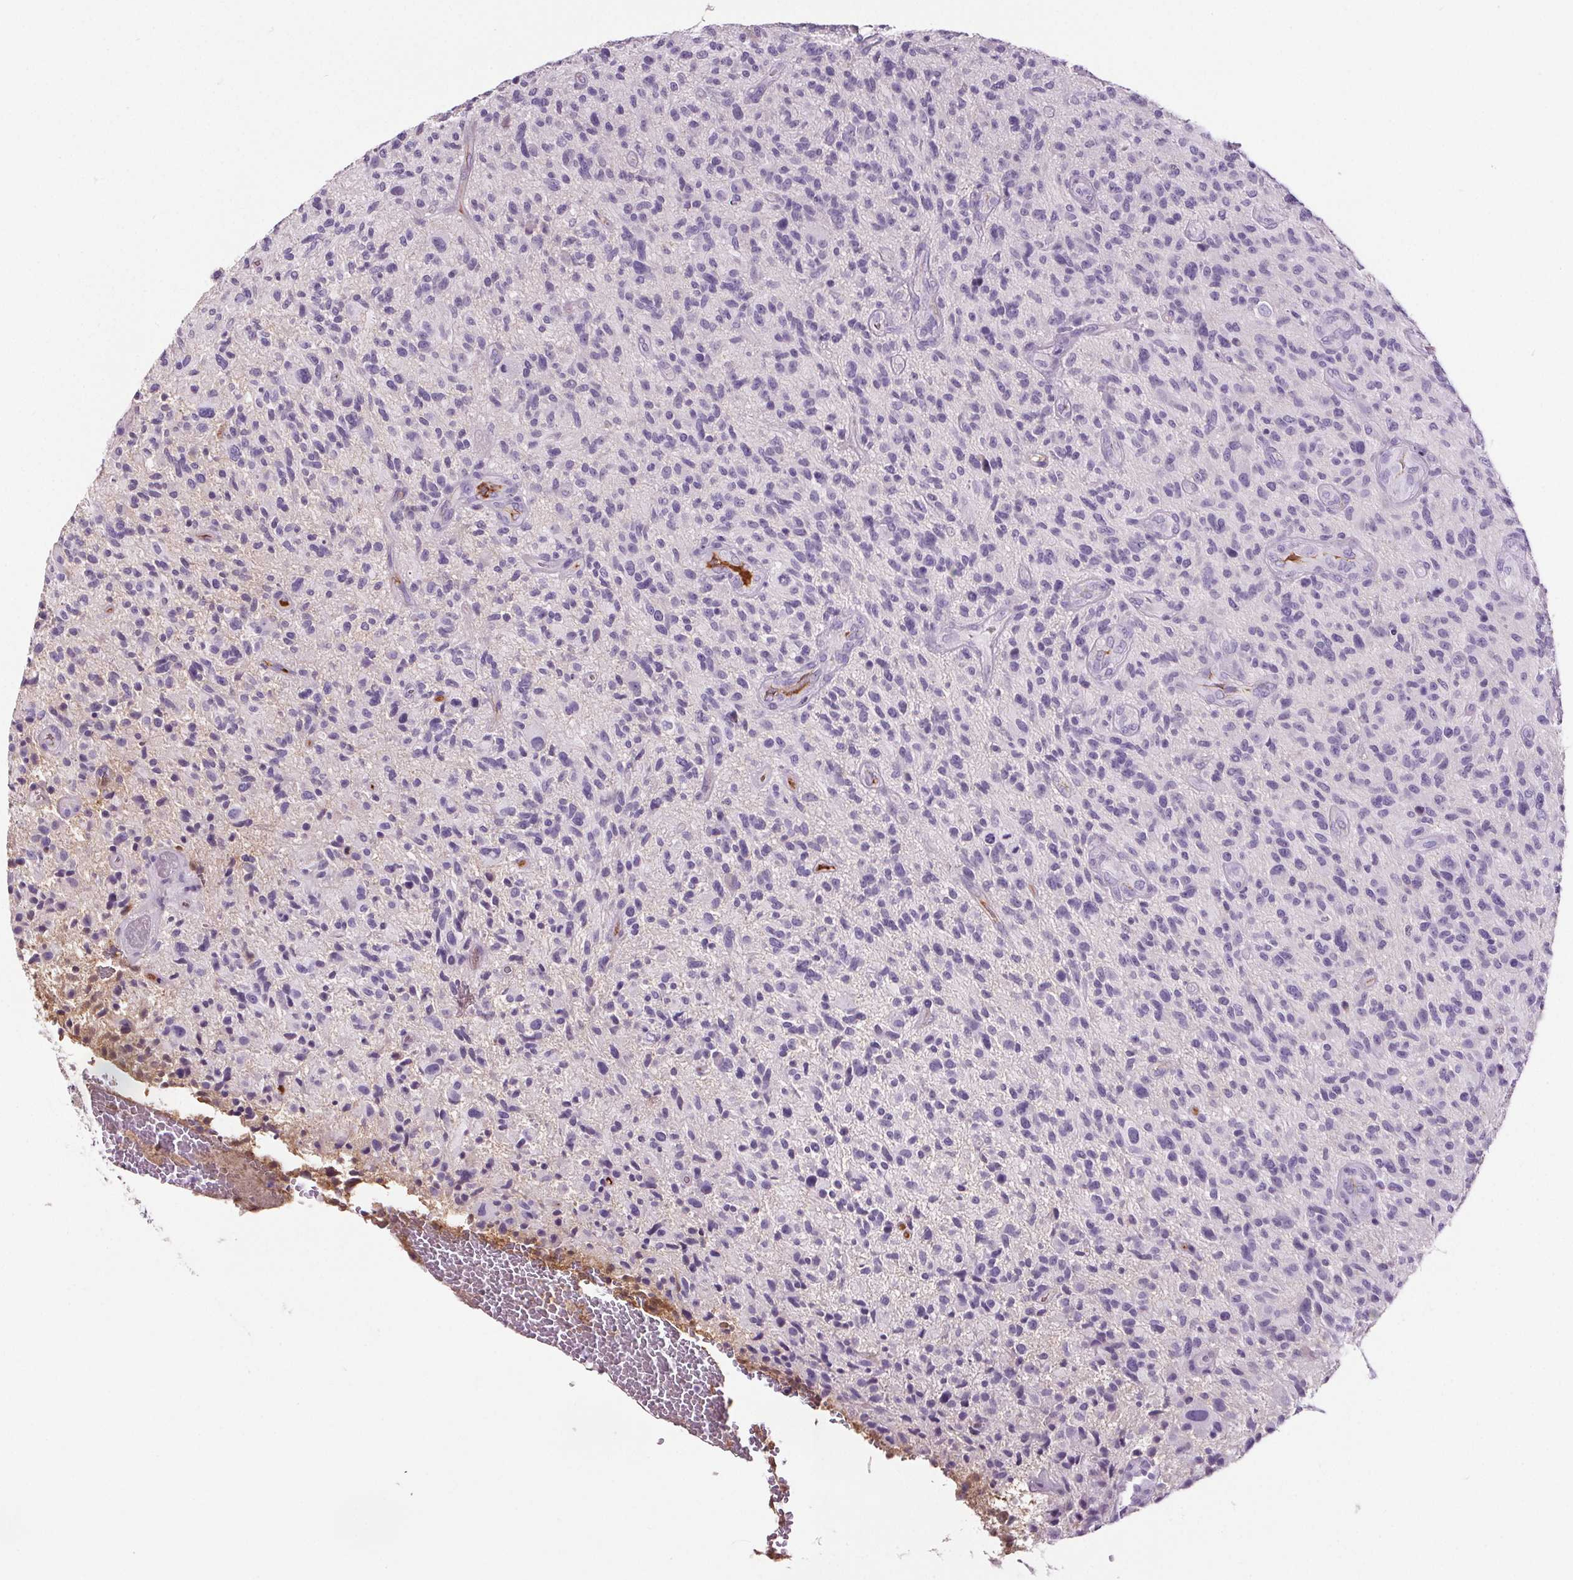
{"staining": {"intensity": "negative", "quantity": "none", "location": "none"}, "tissue": "glioma", "cell_type": "Tumor cells", "image_type": "cancer", "snomed": [{"axis": "morphology", "description": "Glioma, malignant, High grade"}, {"axis": "topography", "description": "Brain"}], "caption": "There is no significant positivity in tumor cells of glioma.", "gene": "CD5L", "patient": {"sex": "male", "age": 47}}